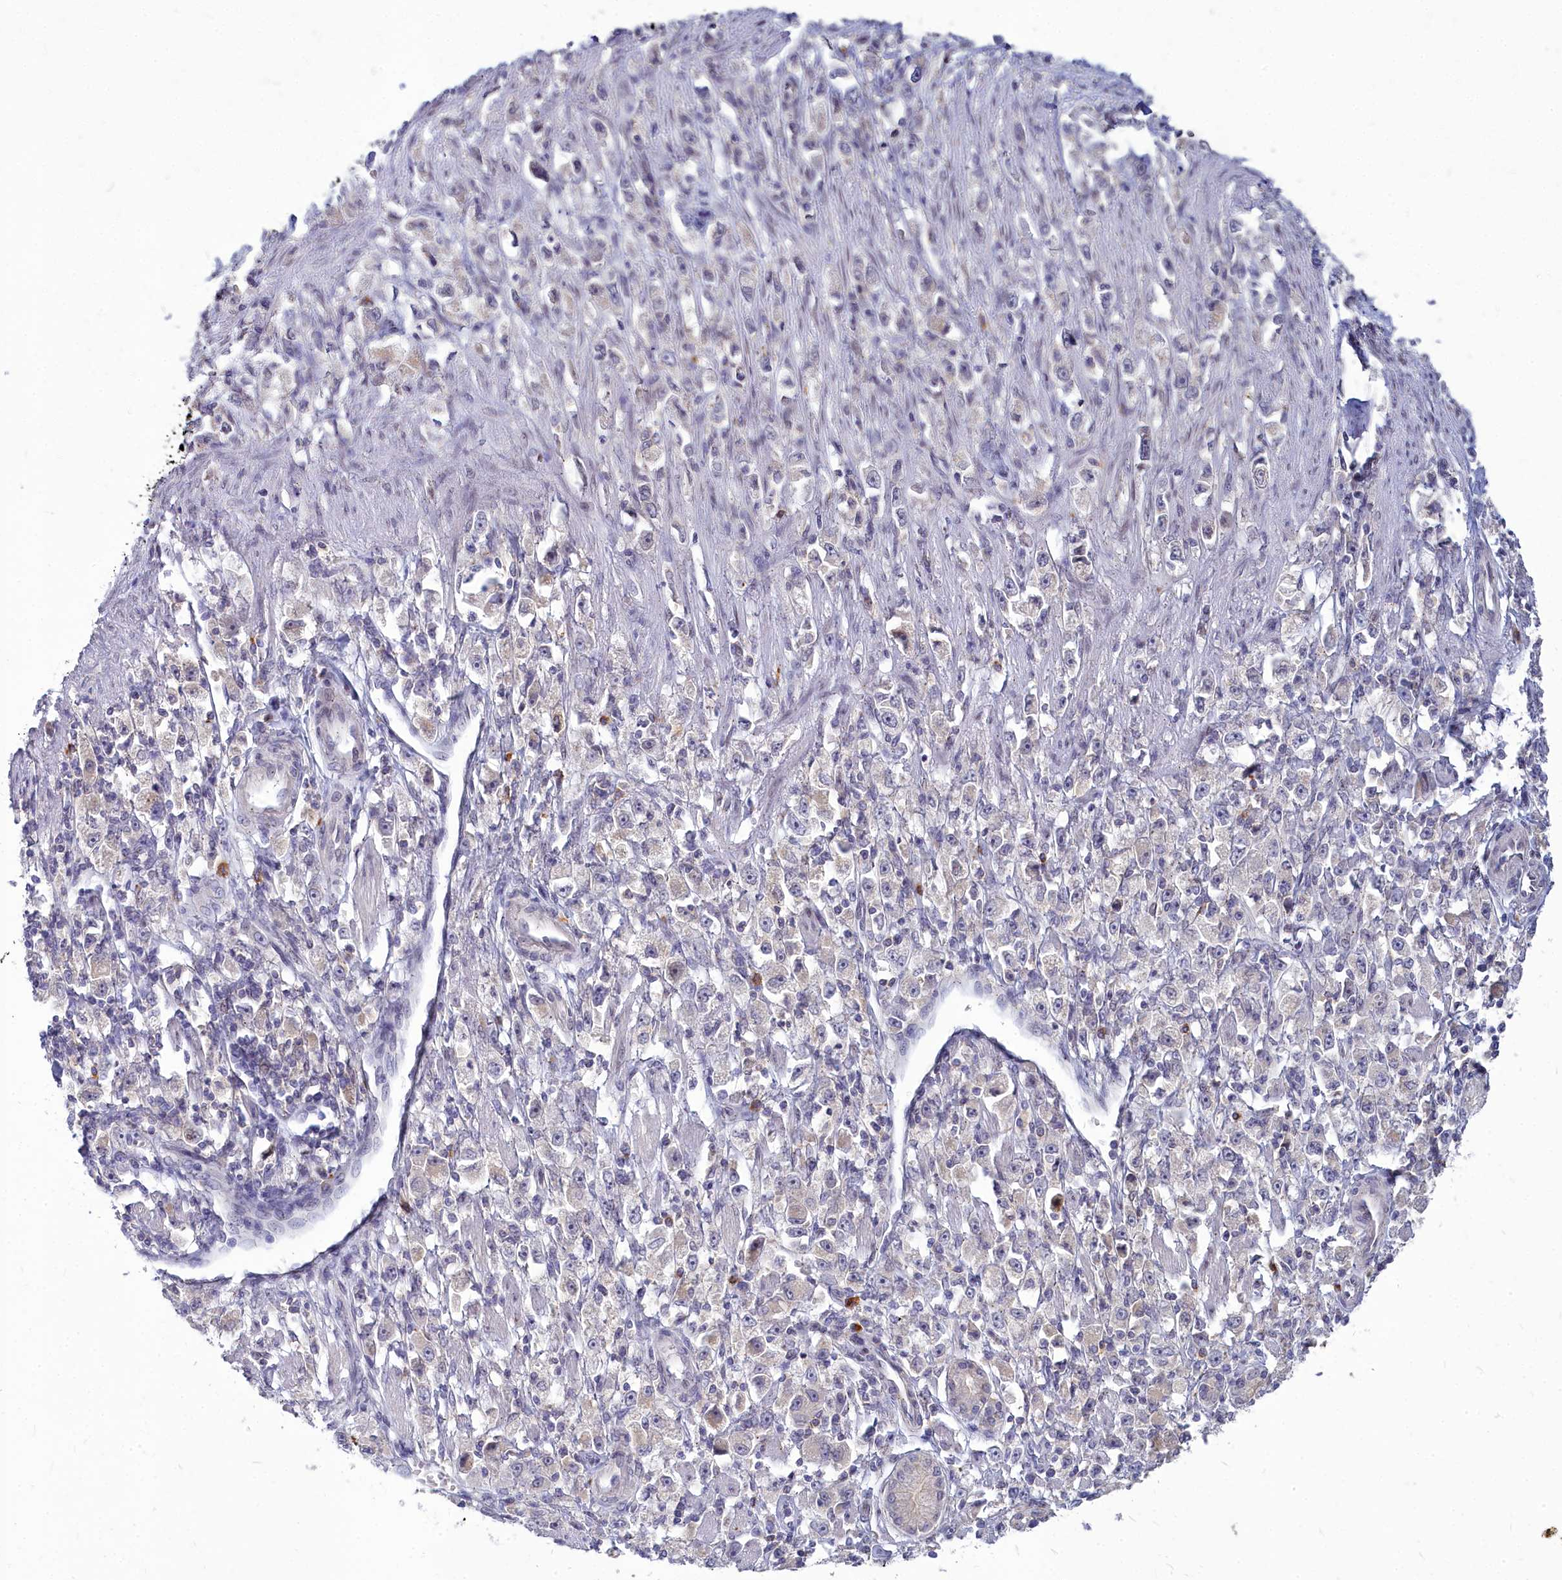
{"staining": {"intensity": "negative", "quantity": "none", "location": "none"}, "tissue": "stomach cancer", "cell_type": "Tumor cells", "image_type": "cancer", "snomed": [{"axis": "morphology", "description": "Adenocarcinoma, NOS"}, {"axis": "topography", "description": "Stomach"}], "caption": "Stomach cancer (adenocarcinoma) was stained to show a protein in brown. There is no significant positivity in tumor cells.", "gene": "NOXA1", "patient": {"sex": "female", "age": 59}}